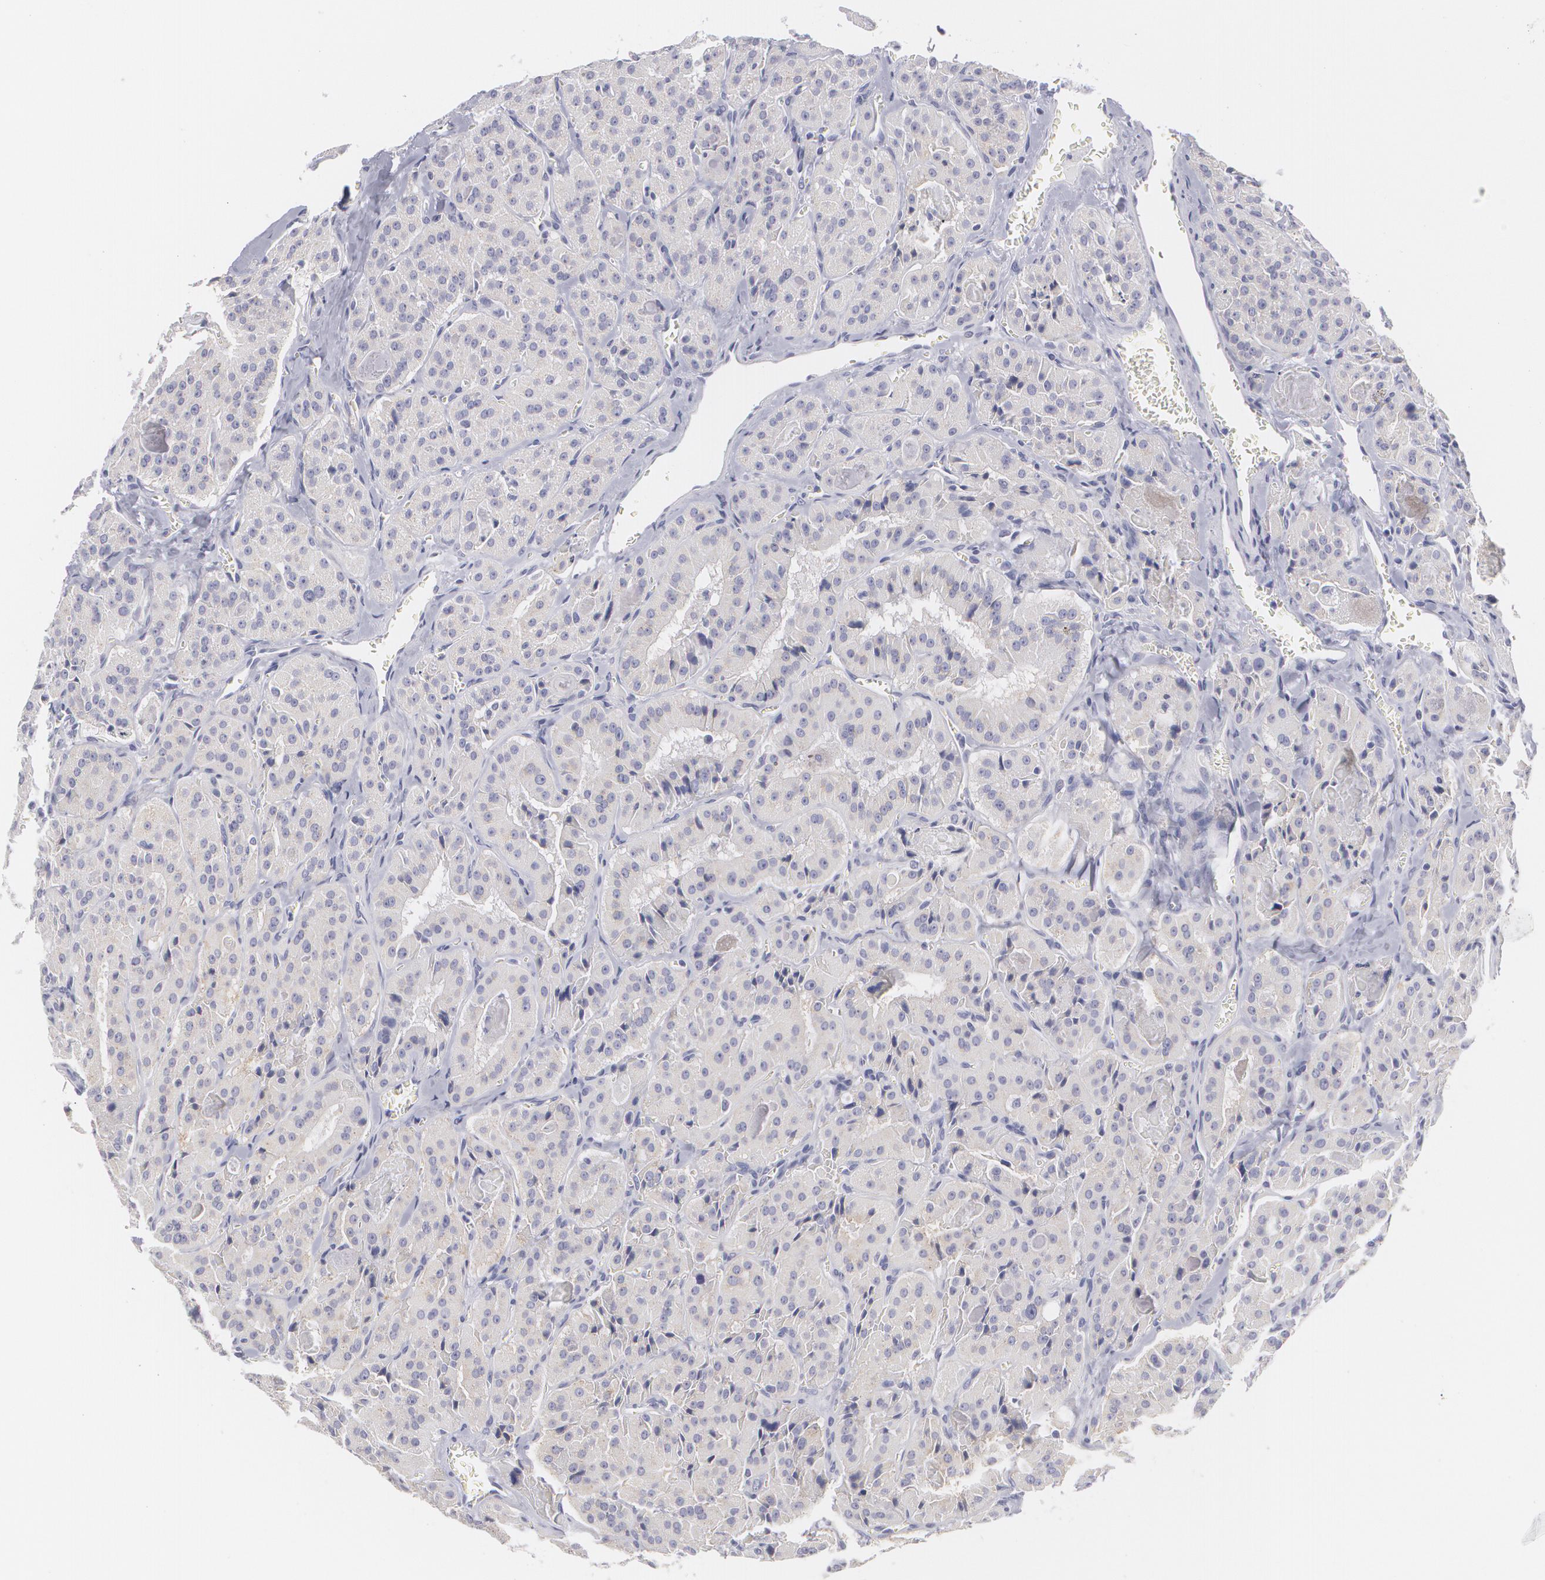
{"staining": {"intensity": "negative", "quantity": "none", "location": "none"}, "tissue": "thyroid cancer", "cell_type": "Tumor cells", "image_type": "cancer", "snomed": [{"axis": "morphology", "description": "Carcinoma, NOS"}, {"axis": "topography", "description": "Thyroid gland"}], "caption": "IHC histopathology image of neoplastic tissue: human thyroid cancer stained with DAB reveals no significant protein staining in tumor cells. (DAB (3,3'-diaminobenzidine) immunohistochemistry visualized using brightfield microscopy, high magnification).", "gene": "MBNL3", "patient": {"sex": "male", "age": 76}}